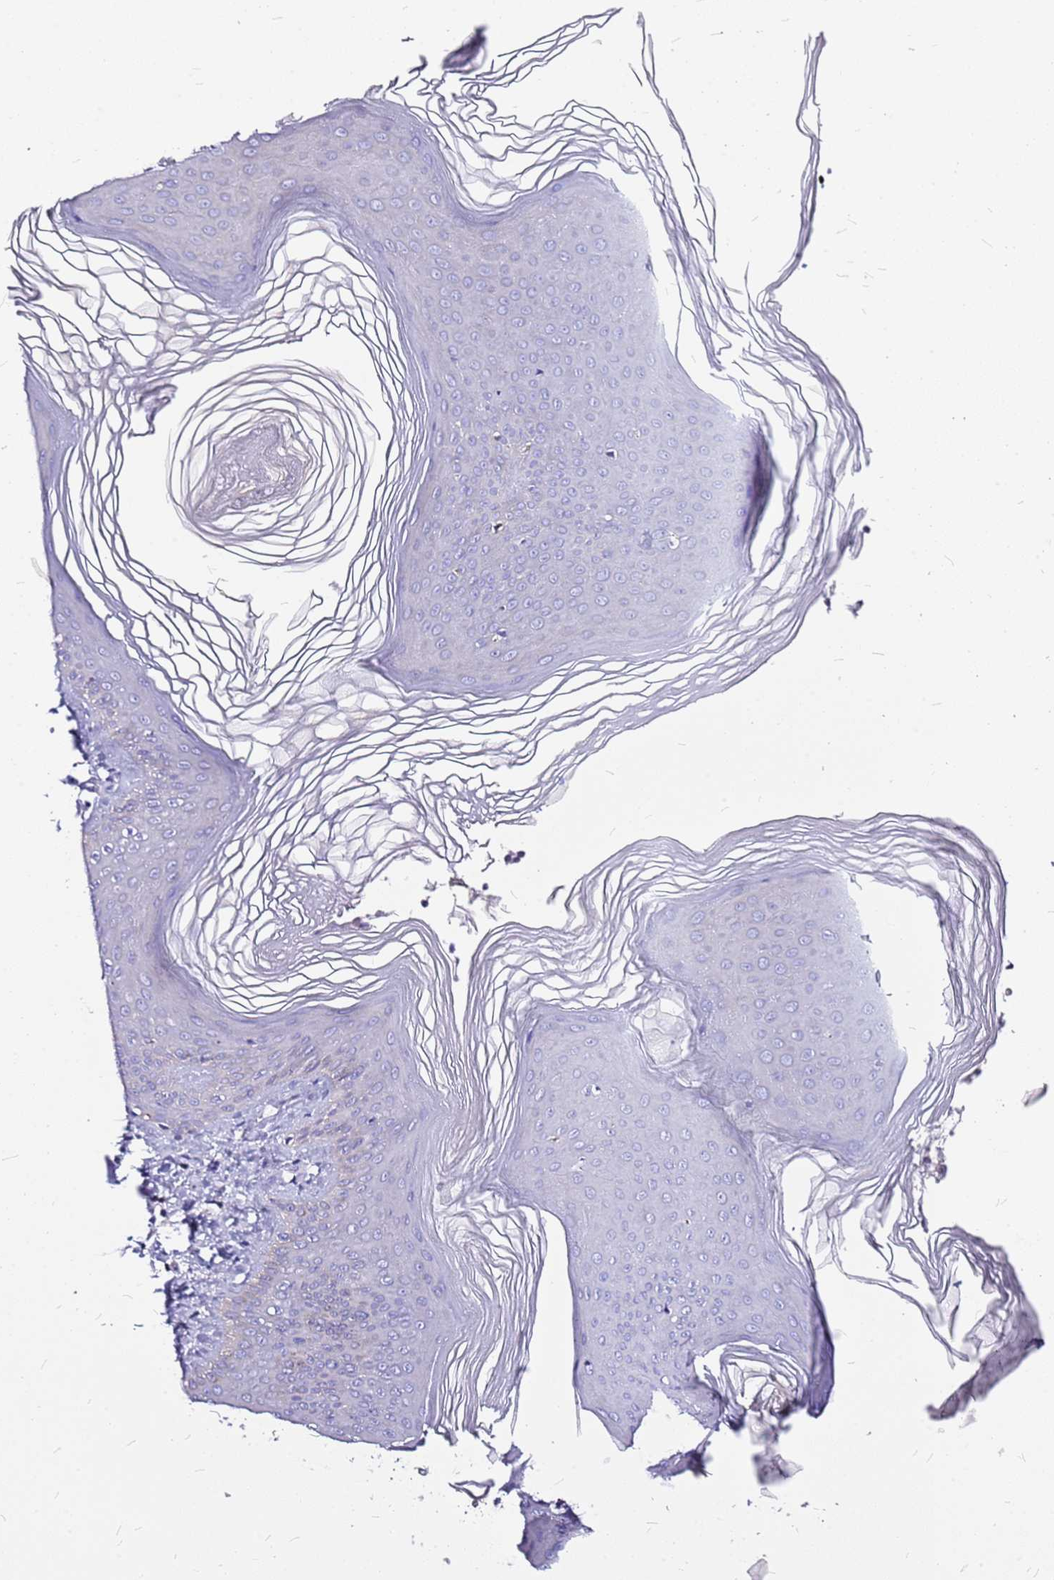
{"staining": {"intensity": "weak", "quantity": "<25%", "location": "cytoplasmic/membranous"}, "tissue": "skin", "cell_type": "Epidermal cells", "image_type": "normal", "snomed": [{"axis": "morphology", "description": "Normal tissue, NOS"}, {"axis": "morphology", "description": "Inflammation, NOS"}, {"axis": "topography", "description": "Soft tissue"}, {"axis": "topography", "description": "Anal"}], "caption": "High magnification brightfield microscopy of benign skin stained with DAB (brown) and counterstained with hematoxylin (blue): epidermal cells show no significant positivity. Brightfield microscopy of immunohistochemistry (IHC) stained with DAB (brown) and hematoxylin (blue), captured at high magnification.", "gene": "CASD1", "patient": {"sex": "female", "age": 15}}